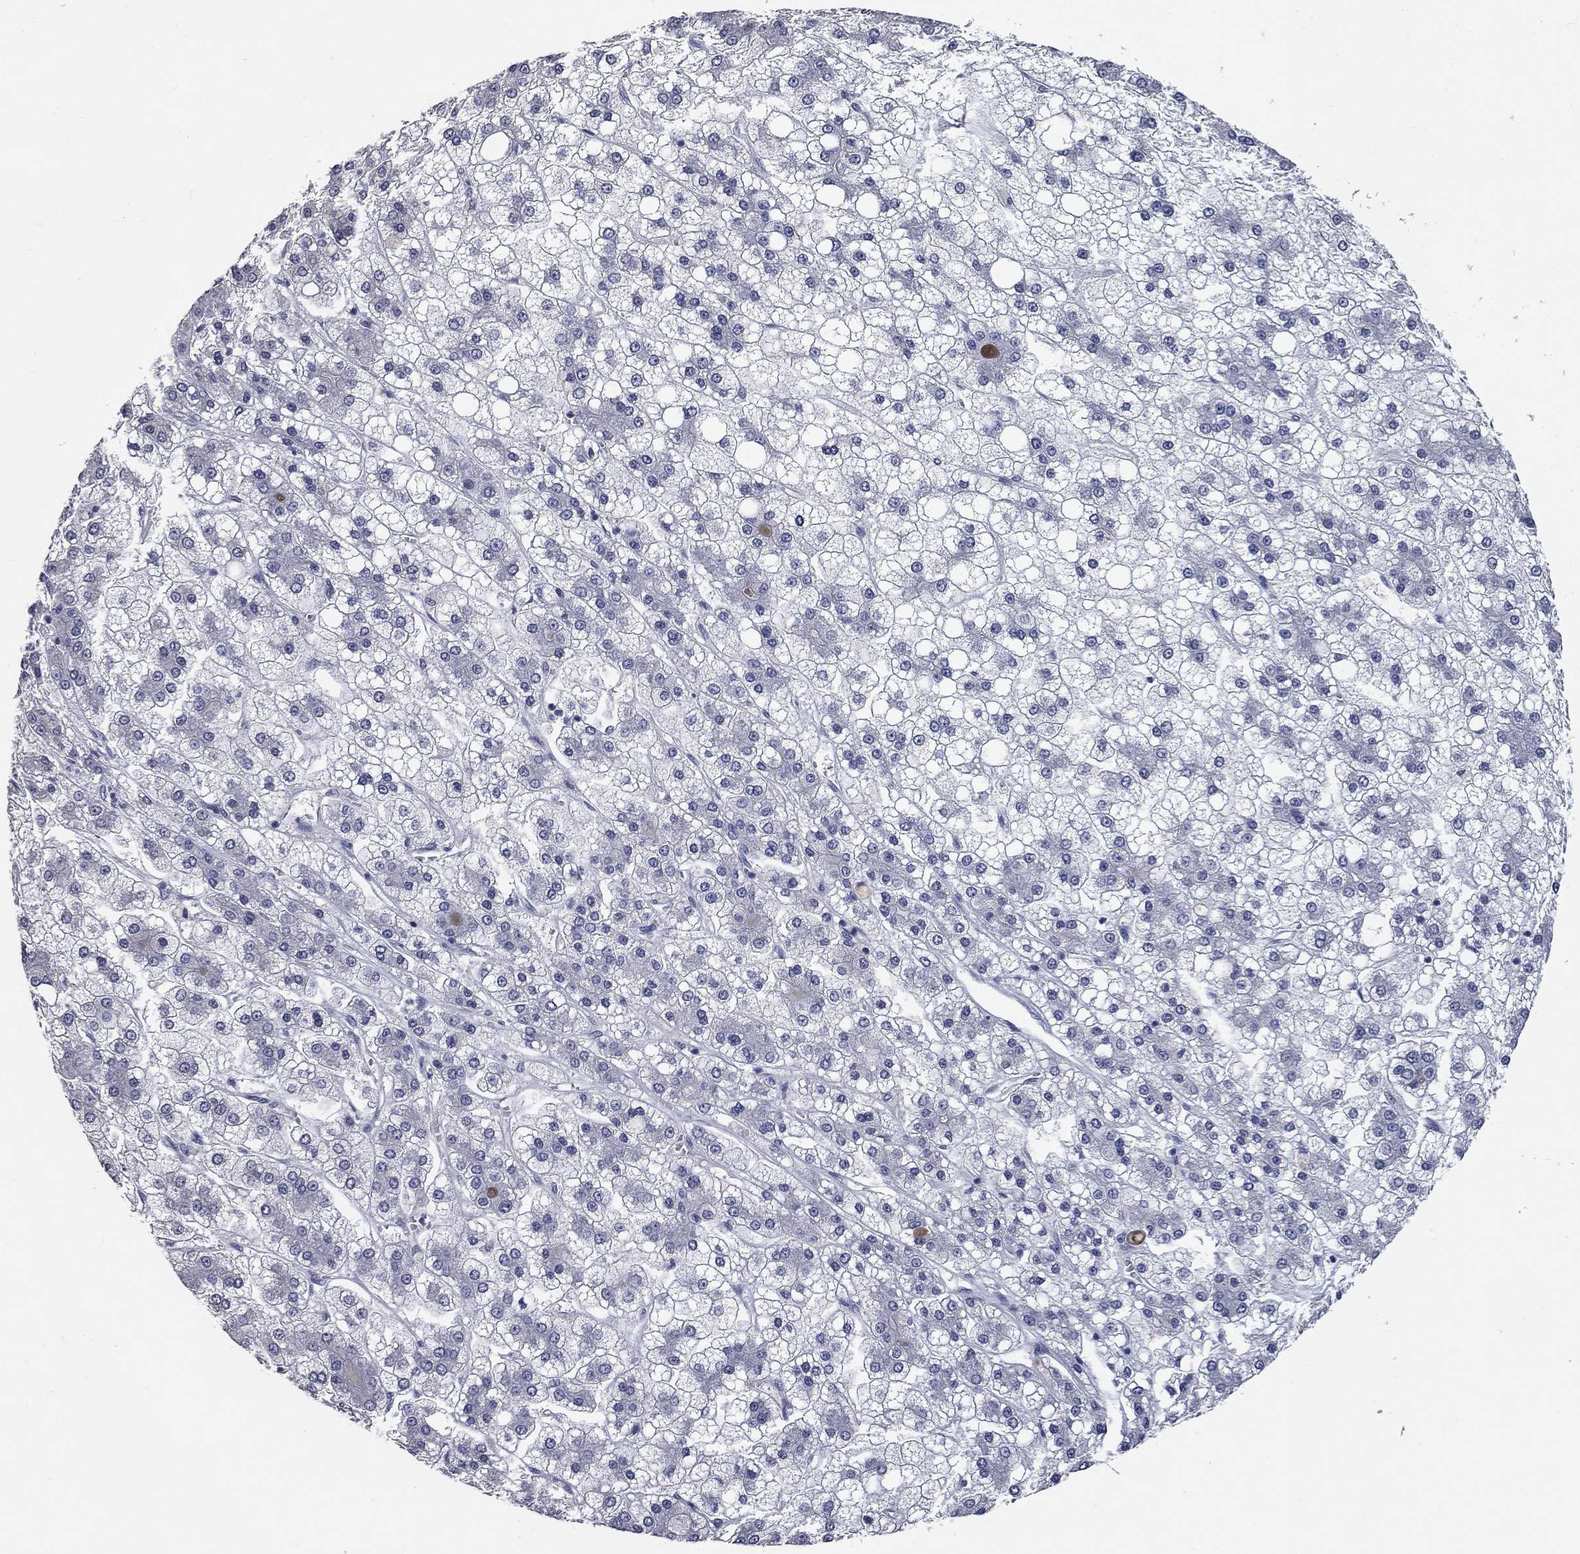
{"staining": {"intensity": "negative", "quantity": "none", "location": "none"}, "tissue": "liver cancer", "cell_type": "Tumor cells", "image_type": "cancer", "snomed": [{"axis": "morphology", "description": "Carcinoma, Hepatocellular, NOS"}, {"axis": "topography", "description": "Liver"}], "caption": "Immunohistochemistry (IHC) of liver cancer (hepatocellular carcinoma) reveals no staining in tumor cells.", "gene": "SYT12", "patient": {"sex": "male", "age": 73}}